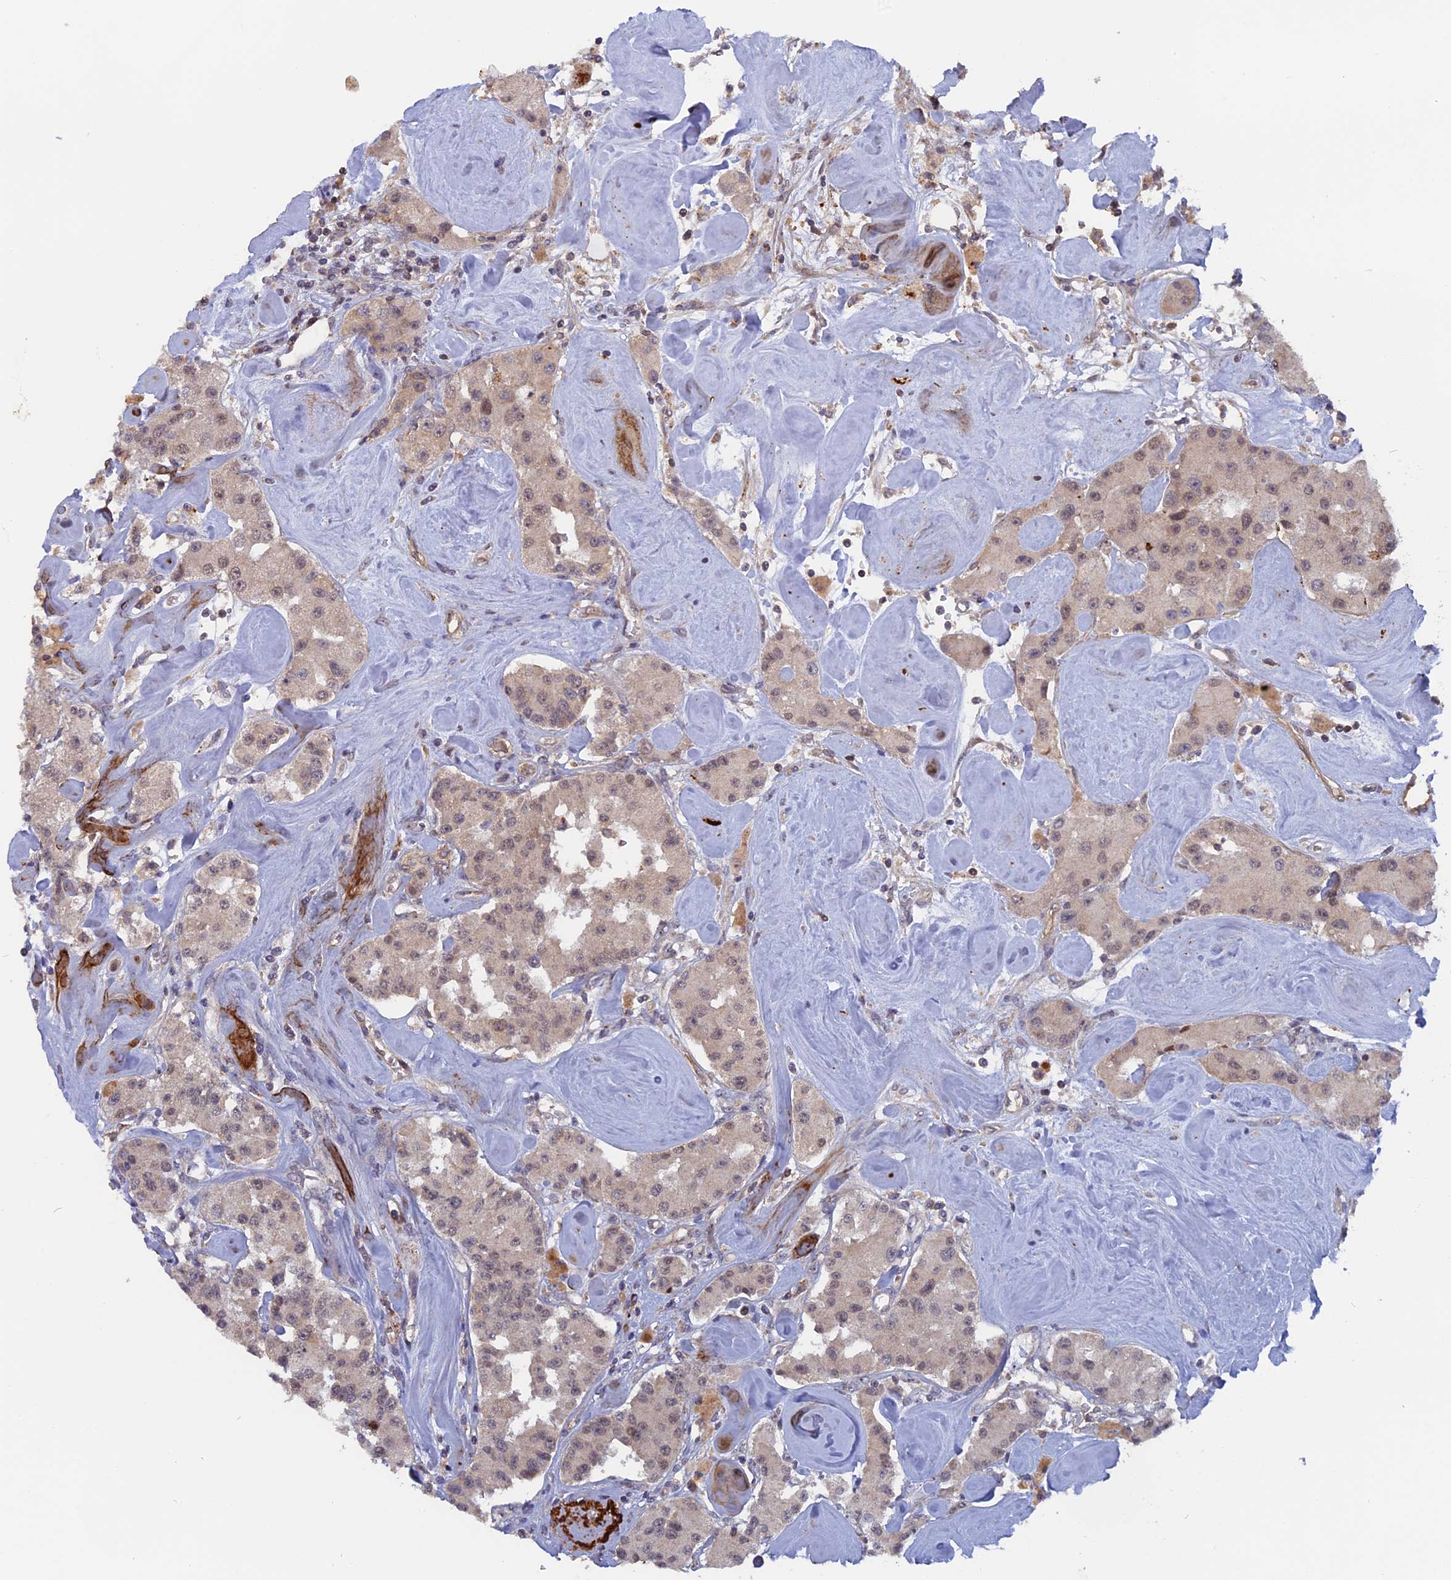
{"staining": {"intensity": "weak", "quantity": "<25%", "location": "nuclear"}, "tissue": "carcinoid", "cell_type": "Tumor cells", "image_type": "cancer", "snomed": [{"axis": "morphology", "description": "Carcinoid, malignant, NOS"}, {"axis": "topography", "description": "Pancreas"}], "caption": "A high-resolution photomicrograph shows IHC staining of carcinoid, which demonstrates no significant expression in tumor cells. (Brightfield microscopy of DAB immunohistochemistry (IHC) at high magnification).", "gene": "FAM98C", "patient": {"sex": "male", "age": 41}}